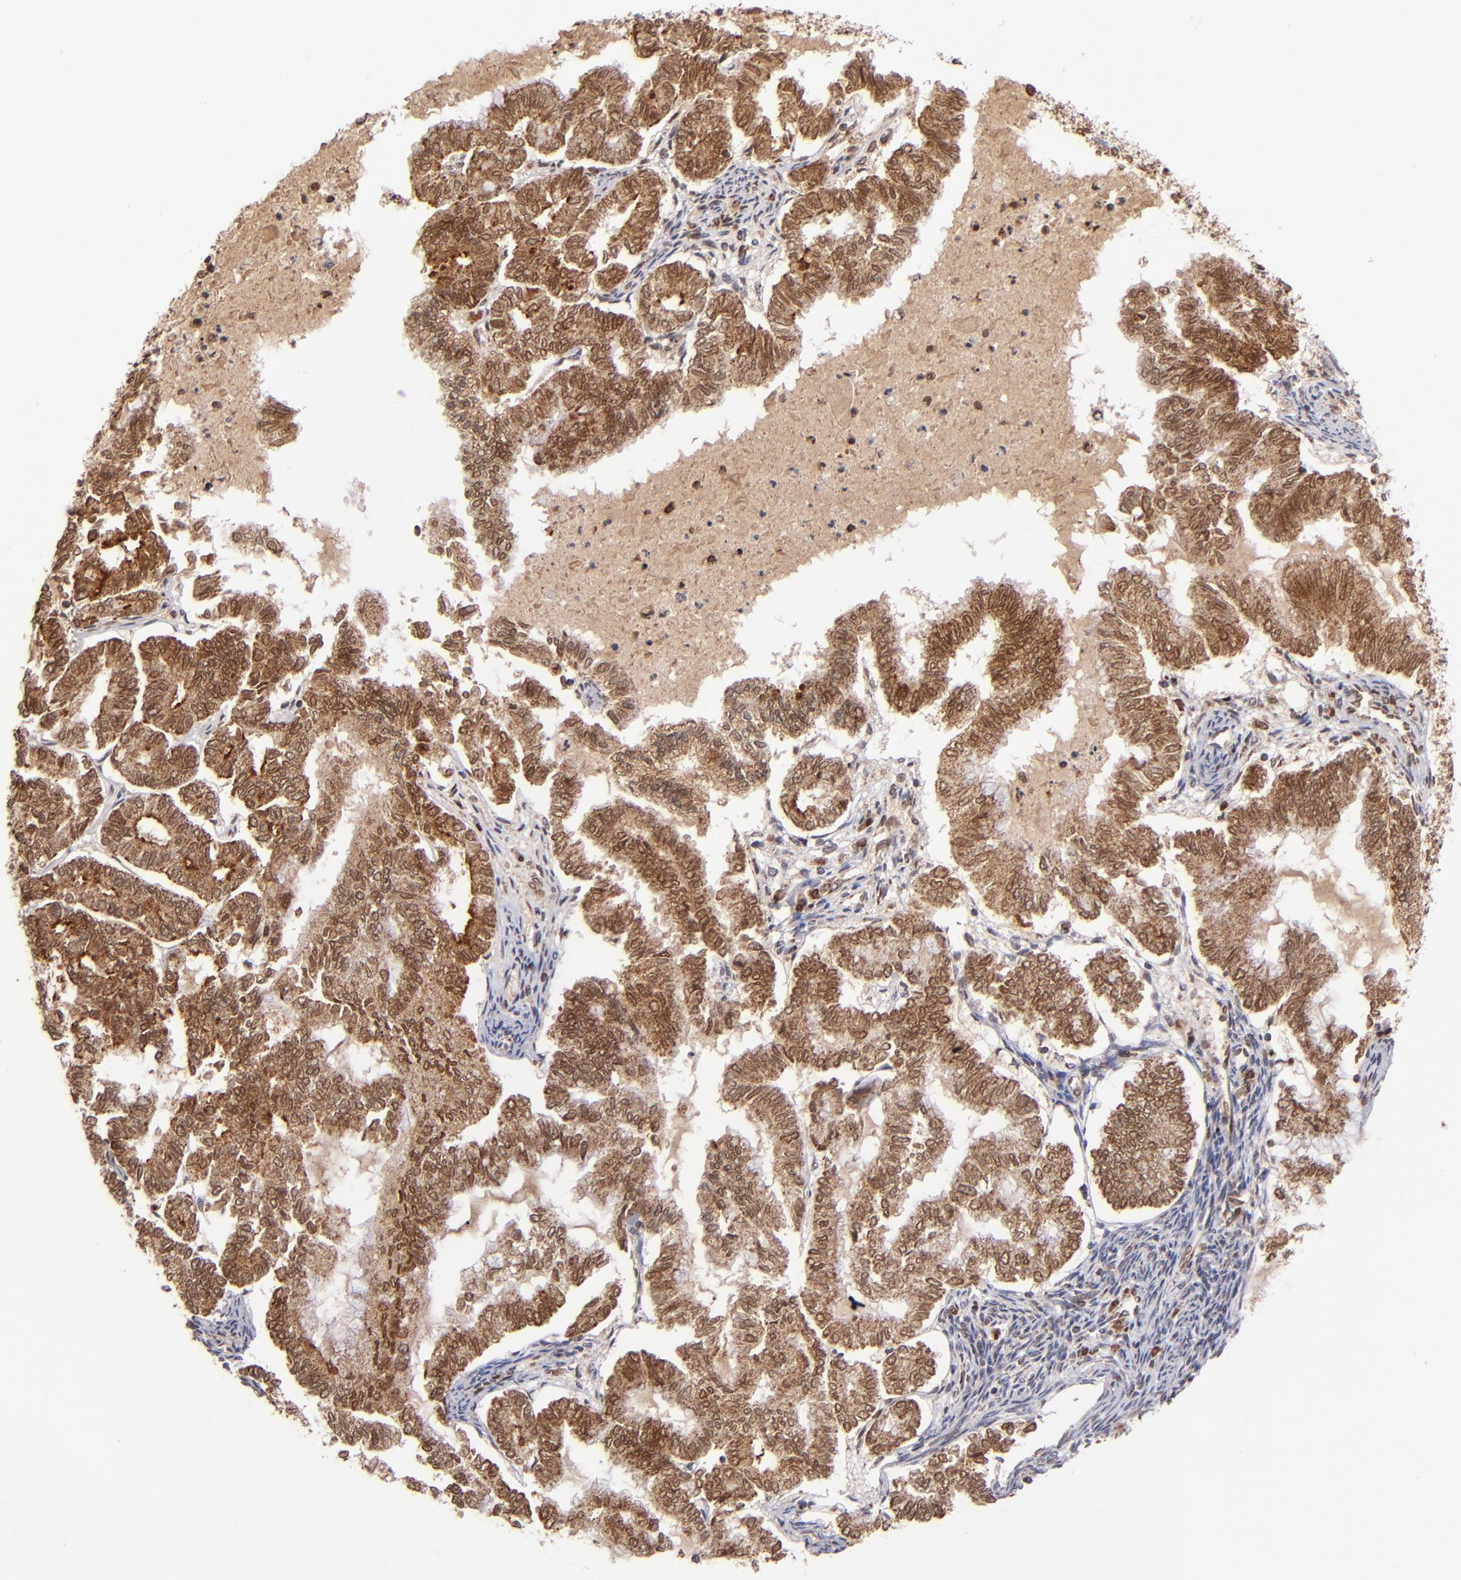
{"staining": {"intensity": "strong", "quantity": ">75%", "location": "cytoplasmic/membranous,nuclear"}, "tissue": "endometrial cancer", "cell_type": "Tumor cells", "image_type": "cancer", "snomed": [{"axis": "morphology", "description": "Adenocarcinoma, NOS"}, {"axis": "topography", "description": "Endometrium"}], "caption": "Endometrial cancer (adenocarcinoma) tissue exhibits strong cytoplasmic/membranous and nuclear expression in about >75% of tumor cells (brown staining indicates protein expression, while blue staining denotes nuclei).", "gene": "TOP1MT", "patient": {"sex": "female", "age": 79}}